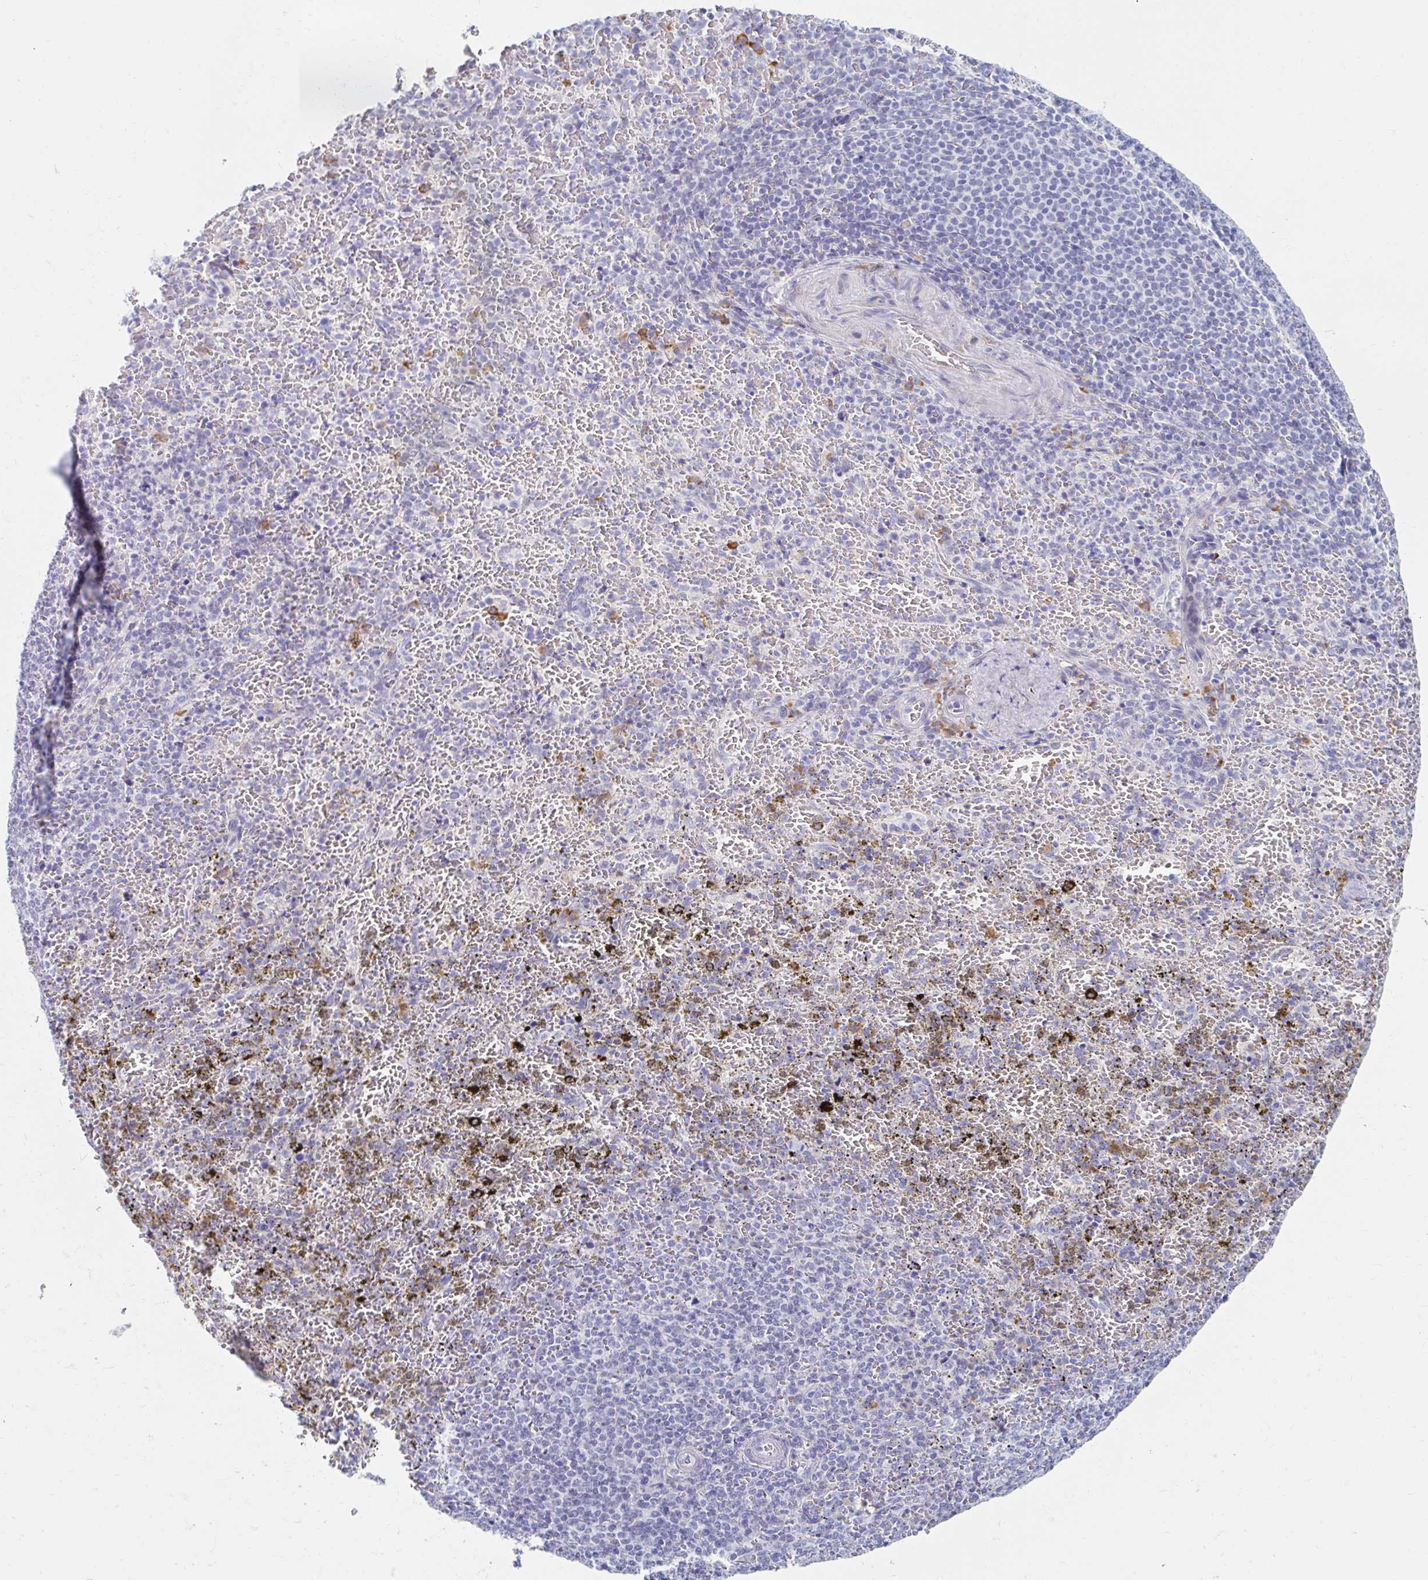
{"staining": {"intensity": "moderate", "quantity": "<25%", "location": "cytoplasmic/membranous"}, "tissue": "spleen", "cell_type": "Cells in red pulp", "image_type": "normal", "snomed": [{"axis": "morphology", "description": "Normal tissue, NOS"}, {"axis": "topography", "description": "Spleen"}], "caption": "Immunohistochemistry (DAB (3,3'-diaminobenzidine)) staining of benign spleen reveals moderate cytoplasmic/membranous protein positivity in about <25% of cells in red pulp. The protein is shown in brown color, while the nuclei are stained blue.", "gene": "MYLK2", "patient": {"sex": "female", "age": 50}}